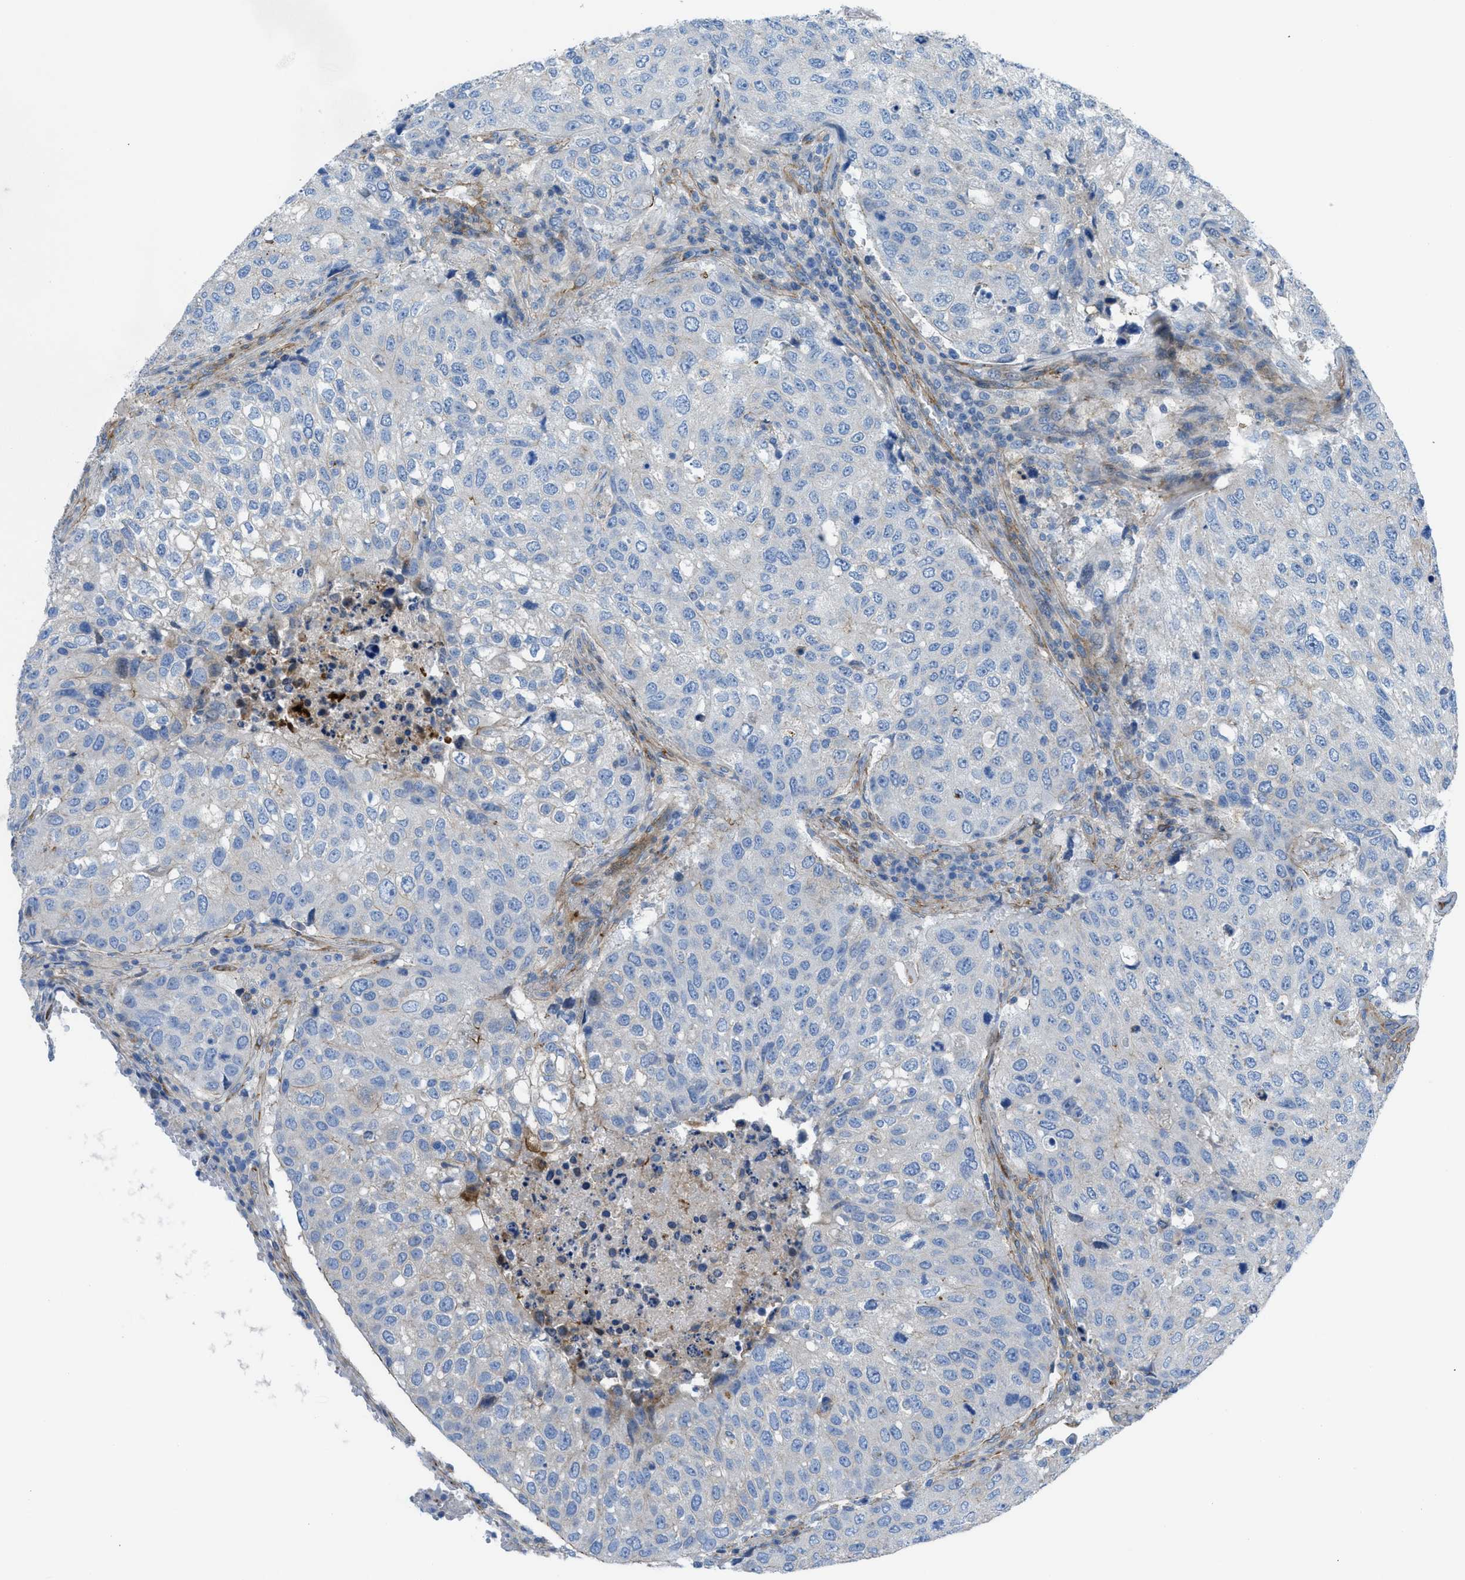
{"staining": {"intensity": "negative", "quantity": "none", "location": "none"}, "tissue": "urothelial cancer", "cell_type": "Tumor cells", "image_type": "cancer", "snomed": [{"axis": "morphology", "description": "Urothelial carcinoma, High grade"}, {"axis": "topography", "description": "Lymph node"}, {"axis": "topography", "description": "Urinary bladder"}], "caption": "This is an immunohistochemistry micrograph of high-grade urothelial carcinoma. There is no positivity in tumor cells.", "gene": "KCNH7", "patient": {"sex": "male", "age": 51}}